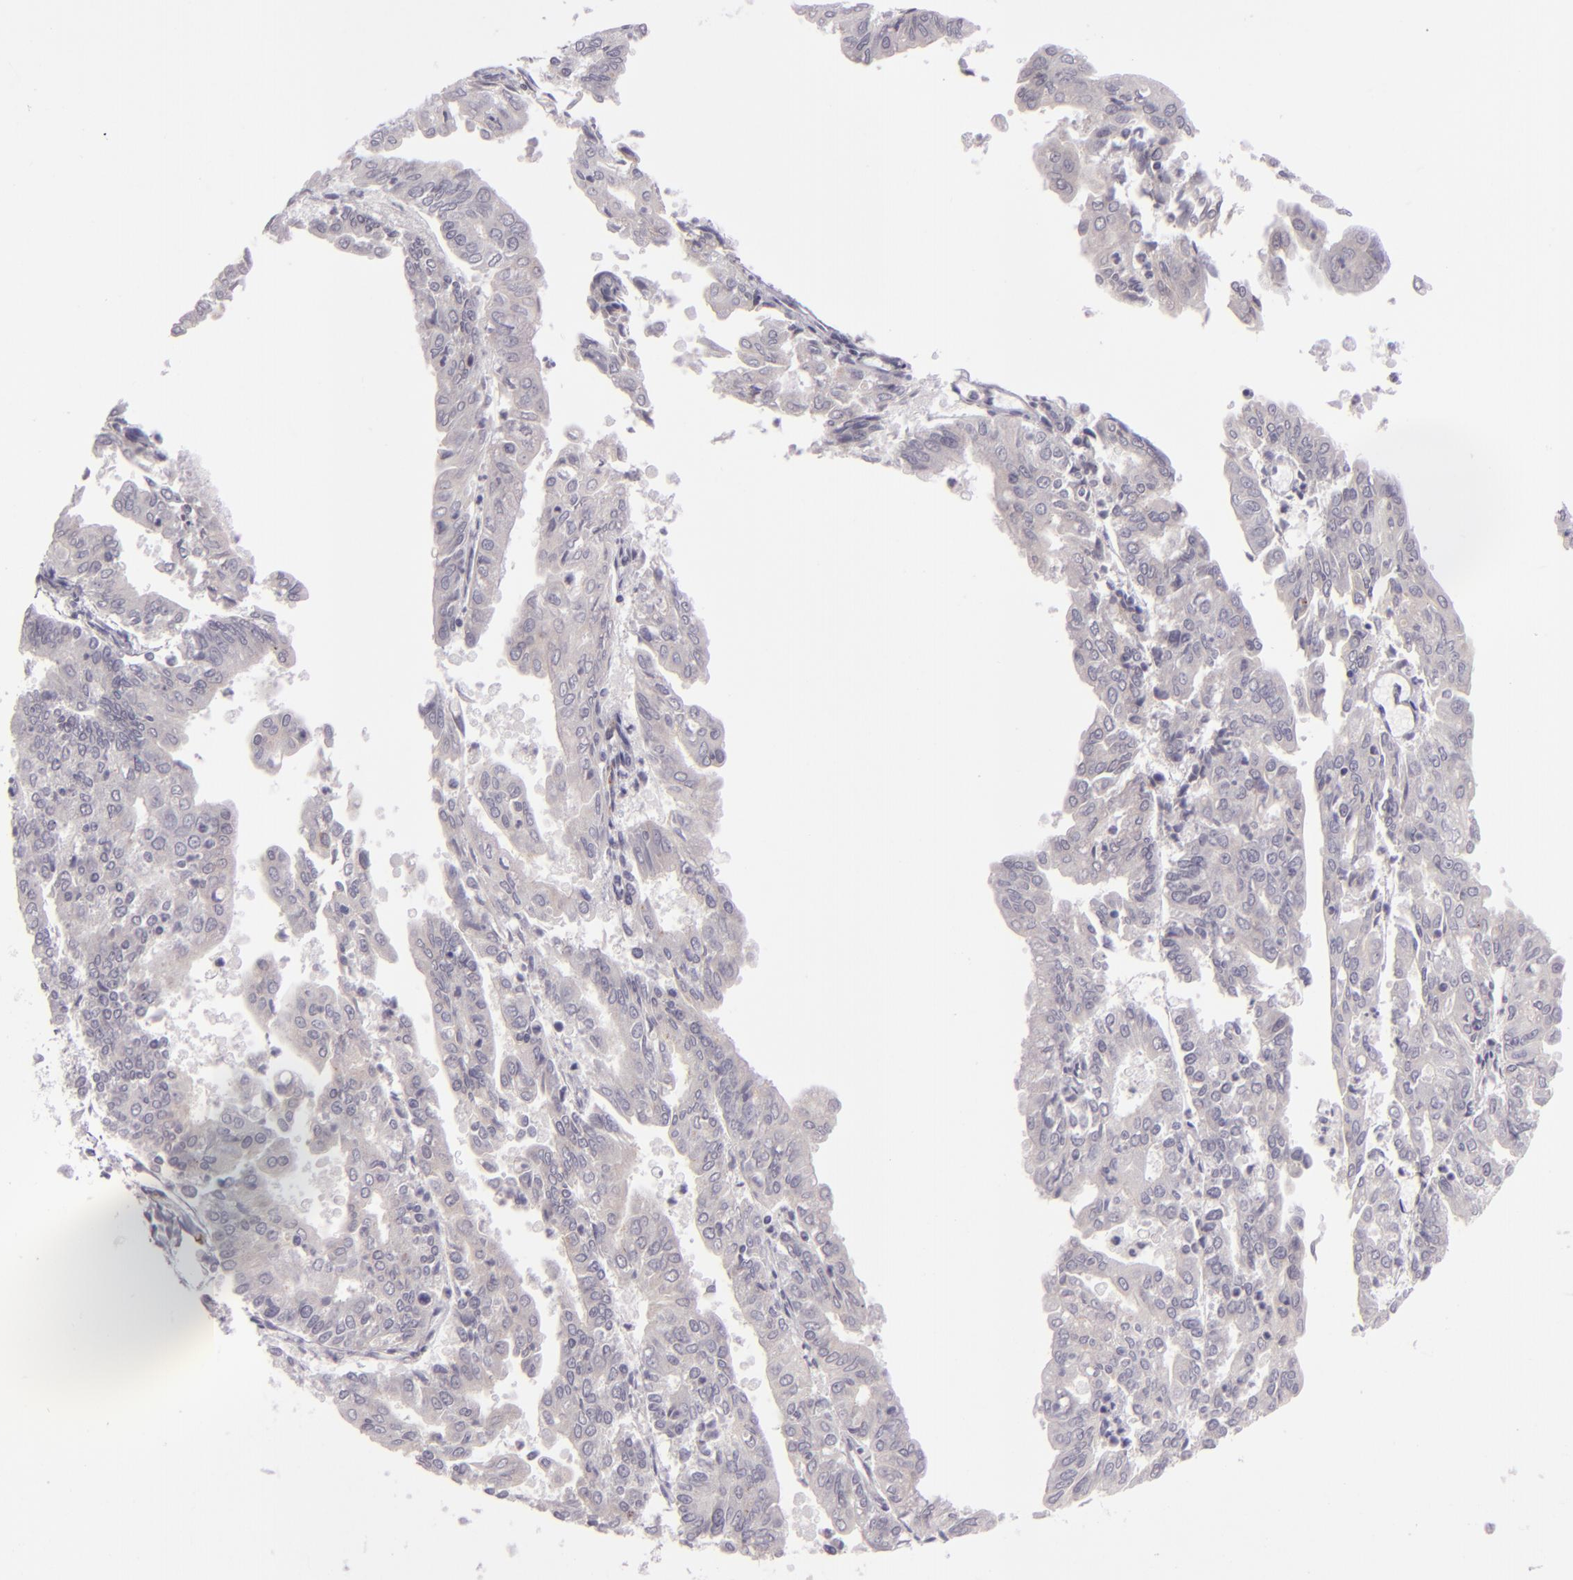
{"staining": {"intensity": "negative", "quantity": "none", "location": "none"}, "tissue": "endometrial cancer", "cell_type": "Tumor cells", "image_type": "cancer", "snomed": [{"axis": "morphology", "description": "Adenocarcinoma, NOS"}, {"axis": "topography", "description": "Endometrium"}], "caption": "Endometrial cancer was stained to show a protein in brown. There is no significant positivity in tumor cells.", "gene": "EGFL6", "patient": {"sex": "female", "age": 79}}